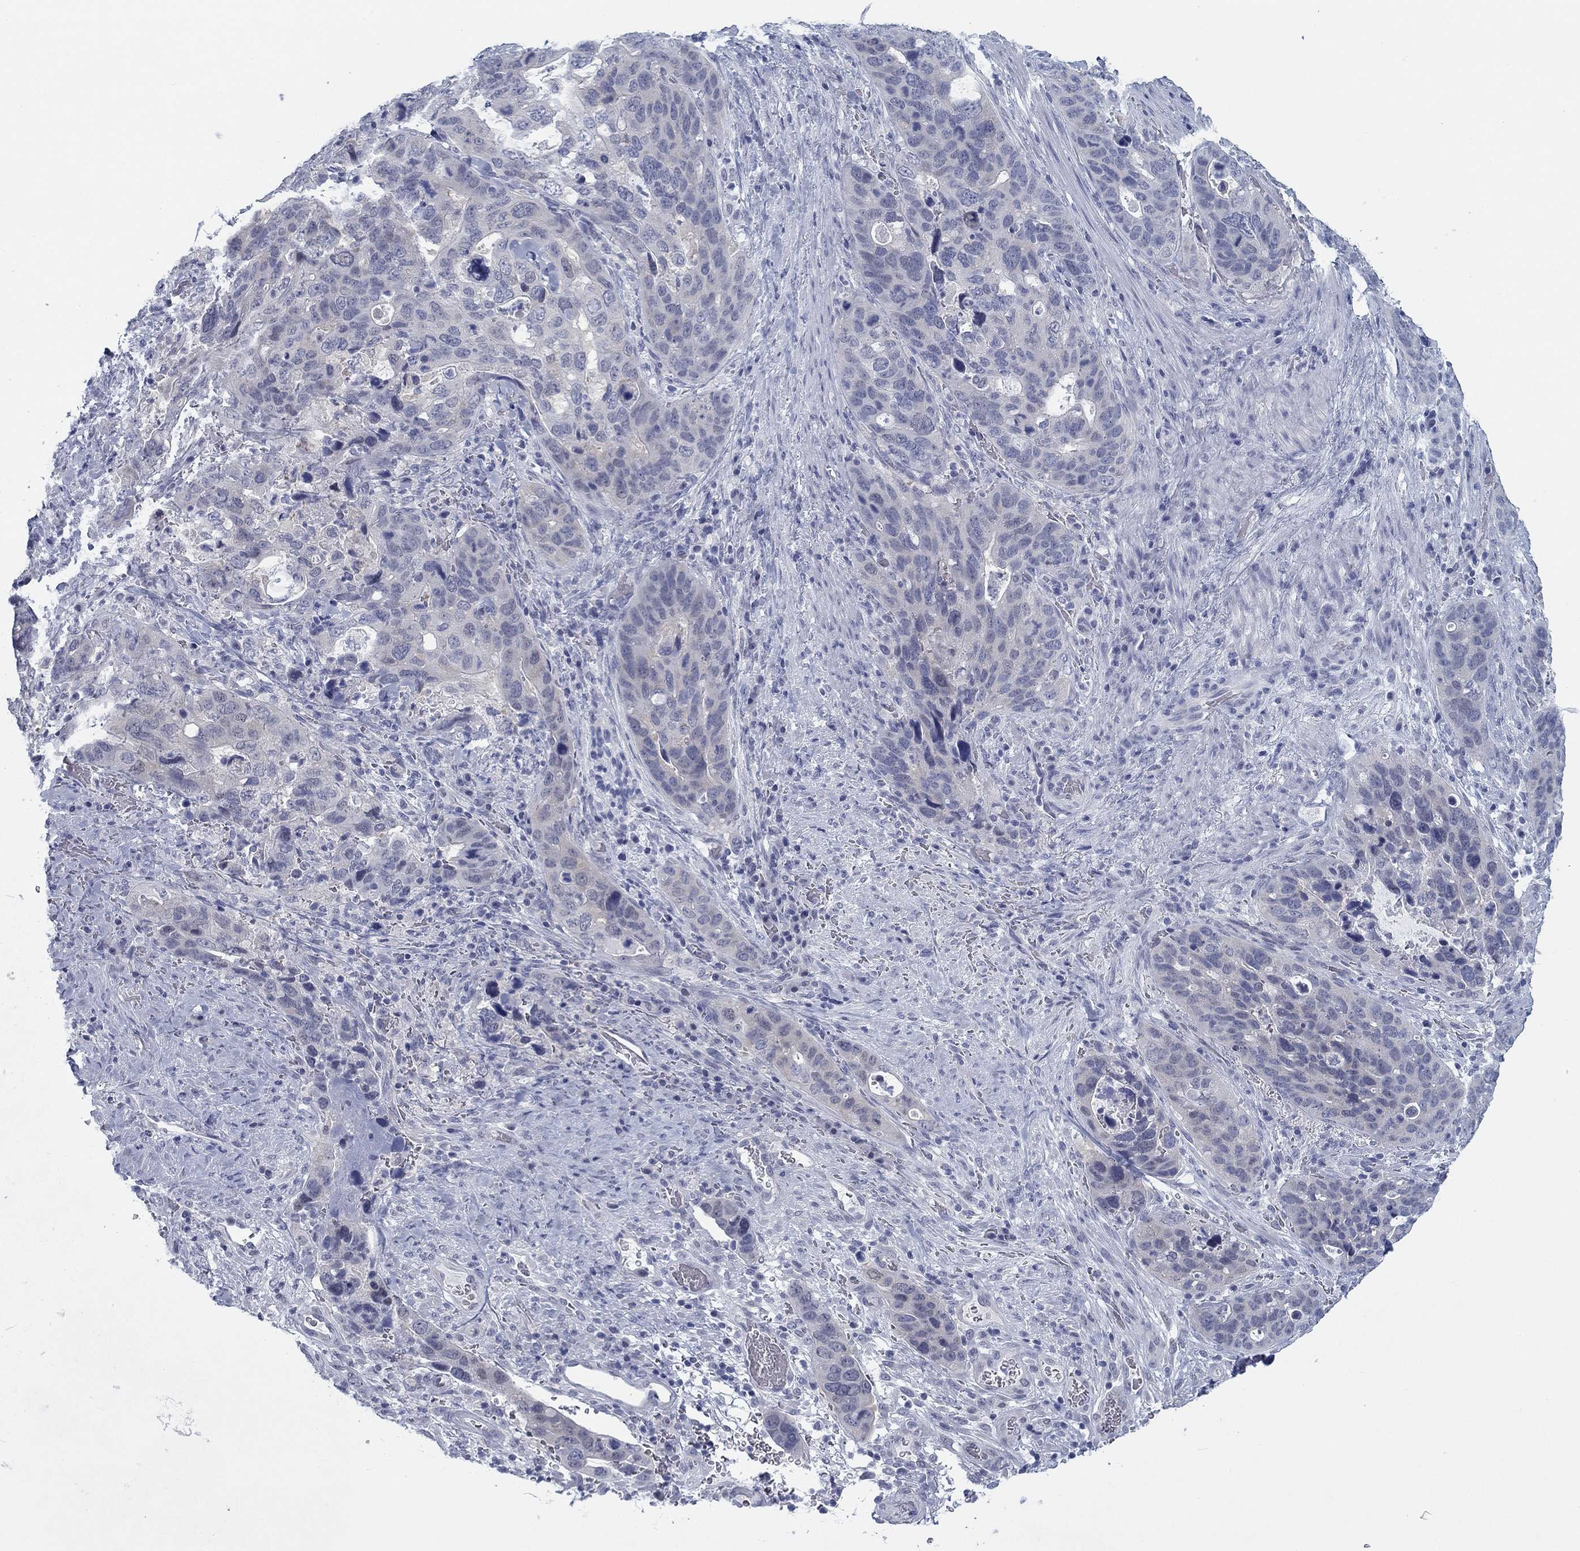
{"staining": {"intensity": "negative", "quantity": "none", "location": "none"}, "tissue": "stomach cancer", "cell_type": "Tumor cells", "image_type": "cancer", "snomed": [{"axis": "morphology", "description": "Adenocarcinoma, NOS"}, {"axis": "topography", "description": "Stomach"}], "caption": "Immunohistochemistry (IHC) image of neoplastic tissue: human stomach cancer (adenocarcinoma) stained with DAB reveals no significant protein staining in tumor cells.", "gene": "DNAL1", "patient": {"sex": "male", "age": 54}}